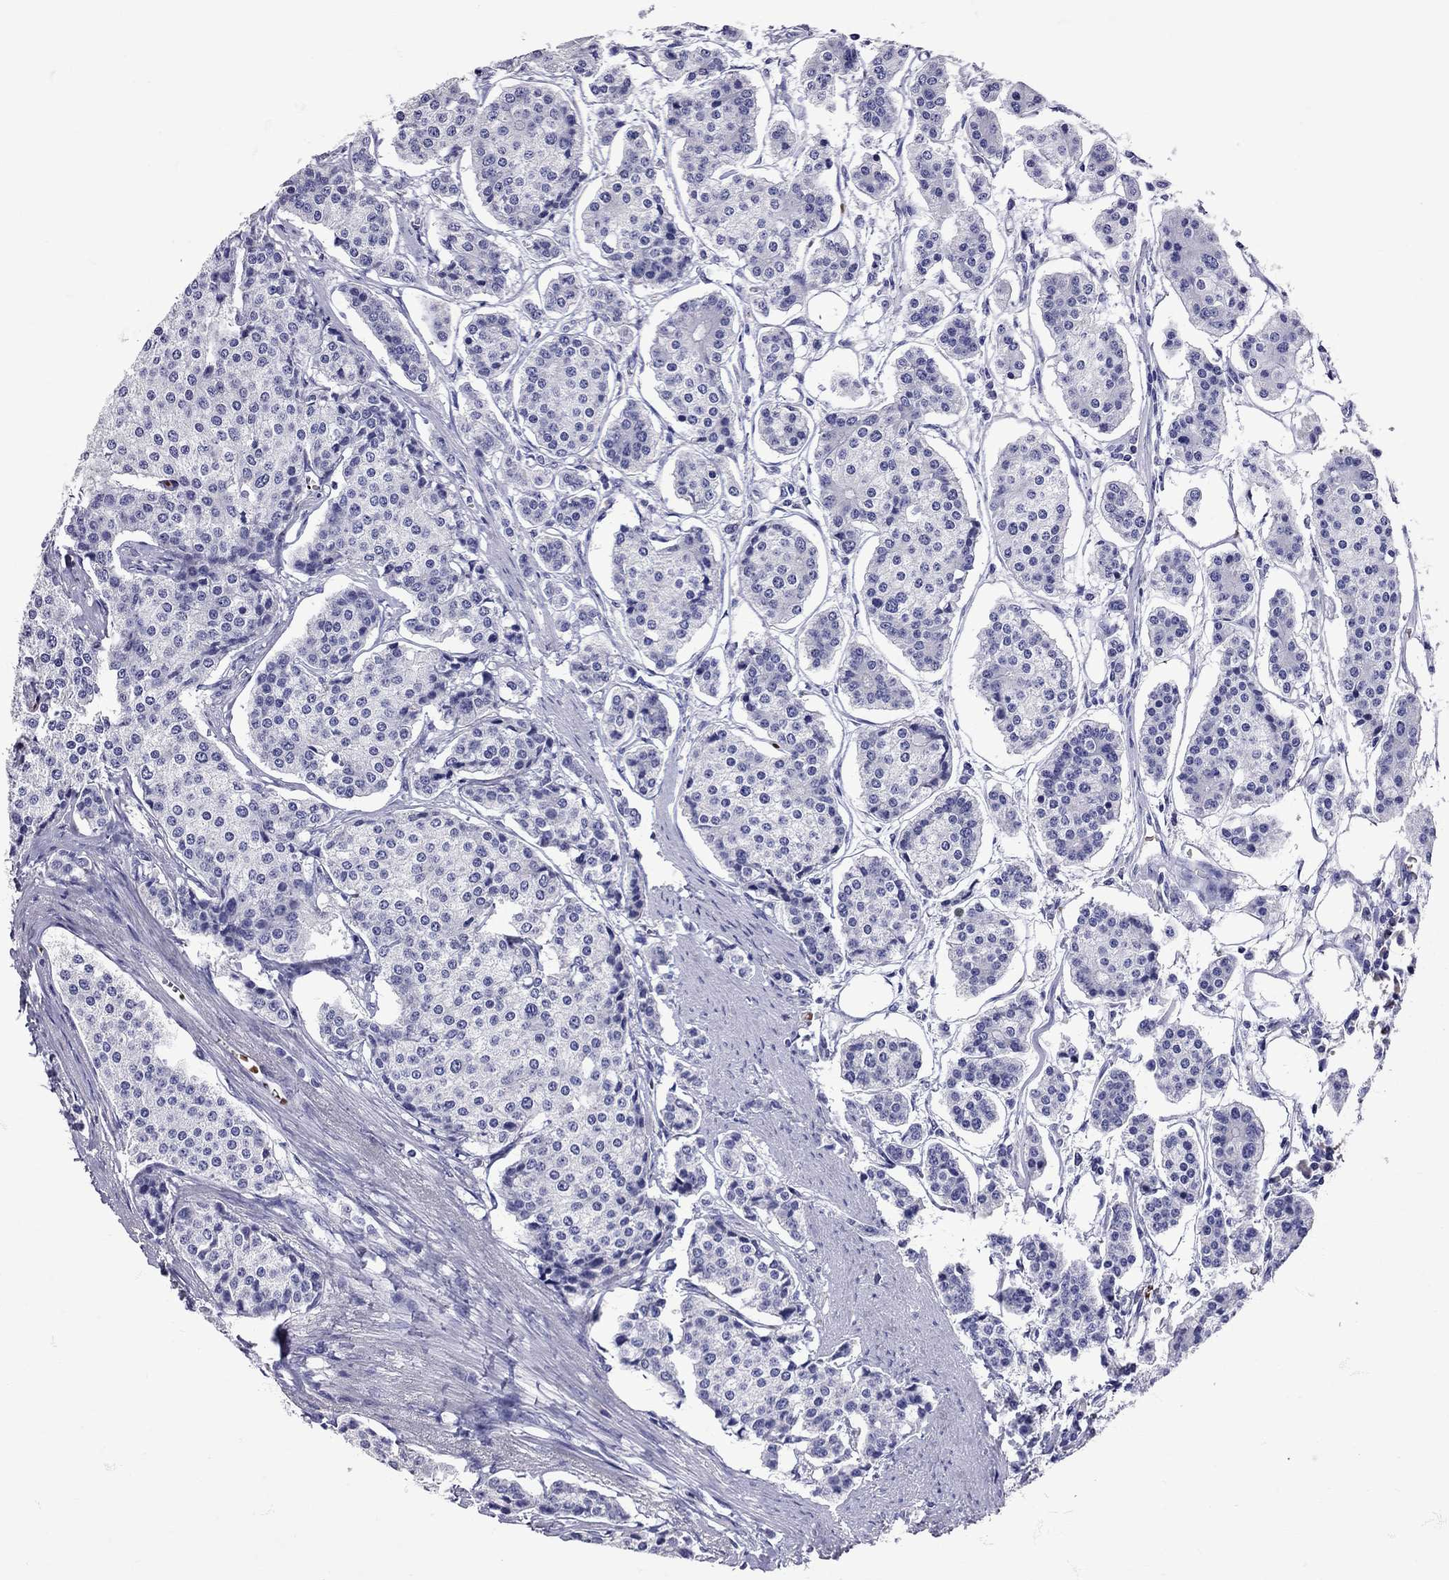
{"staining": {"intensity": "negative", "quantity": "none", "location": "none"}, "tissue": "carcinoid", "cell_type": "Tumor cells", "image_type": "cancer", "snomed": [{"axis": "morphology", "description": "Carcinoid, malignant, NOS"}, {"axis": "topography", "description": "Small intestine"}], "caption": "The immunohistochemistry micrograph has no significant staining in tumor cells of carcinoid tissue. (DAB IHC, high magnification).", "gene": "TBR1", "patient": {"sex": "female", "age": 65}}